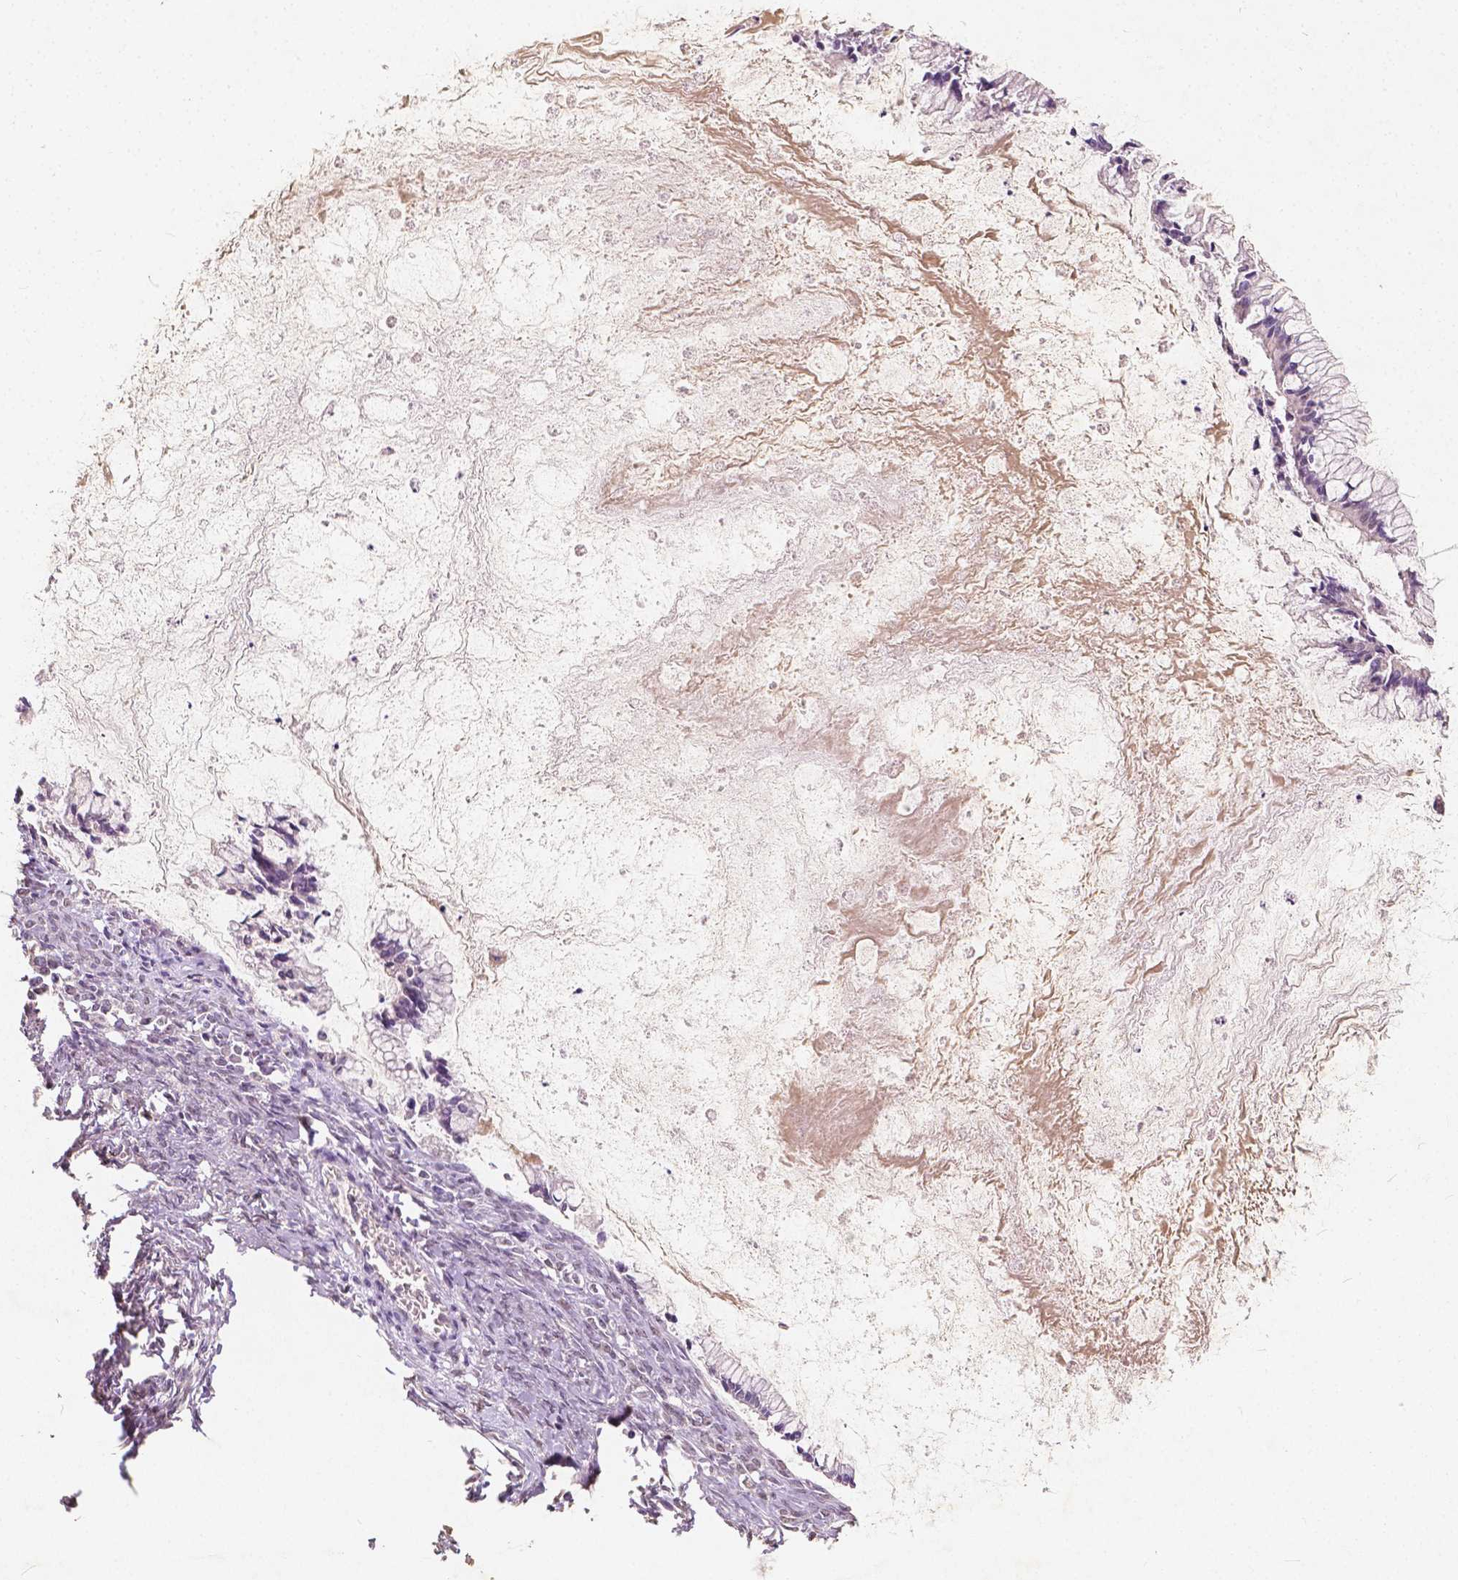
{"staining": {"intensity": "negative", "quantity": "none", "location": "none"}, "tissue": "ovarian cancer", "cell_type": "Tumor cells", "image_type": "cancer", "snomed": [{"axis": "morphology", "description": "Cystadenocarcinoma, mucinous, NOS"}, {"axis": "topography", "description": "Ovary"}], "caption": "DAB immunohistochemical staining of human mucinous cystadenocarcinoma (ovarian) demonstrates no significant positivity in tumor cells.", "gene": "SOX15", "patient": {"sex": "female", "age": 67}}